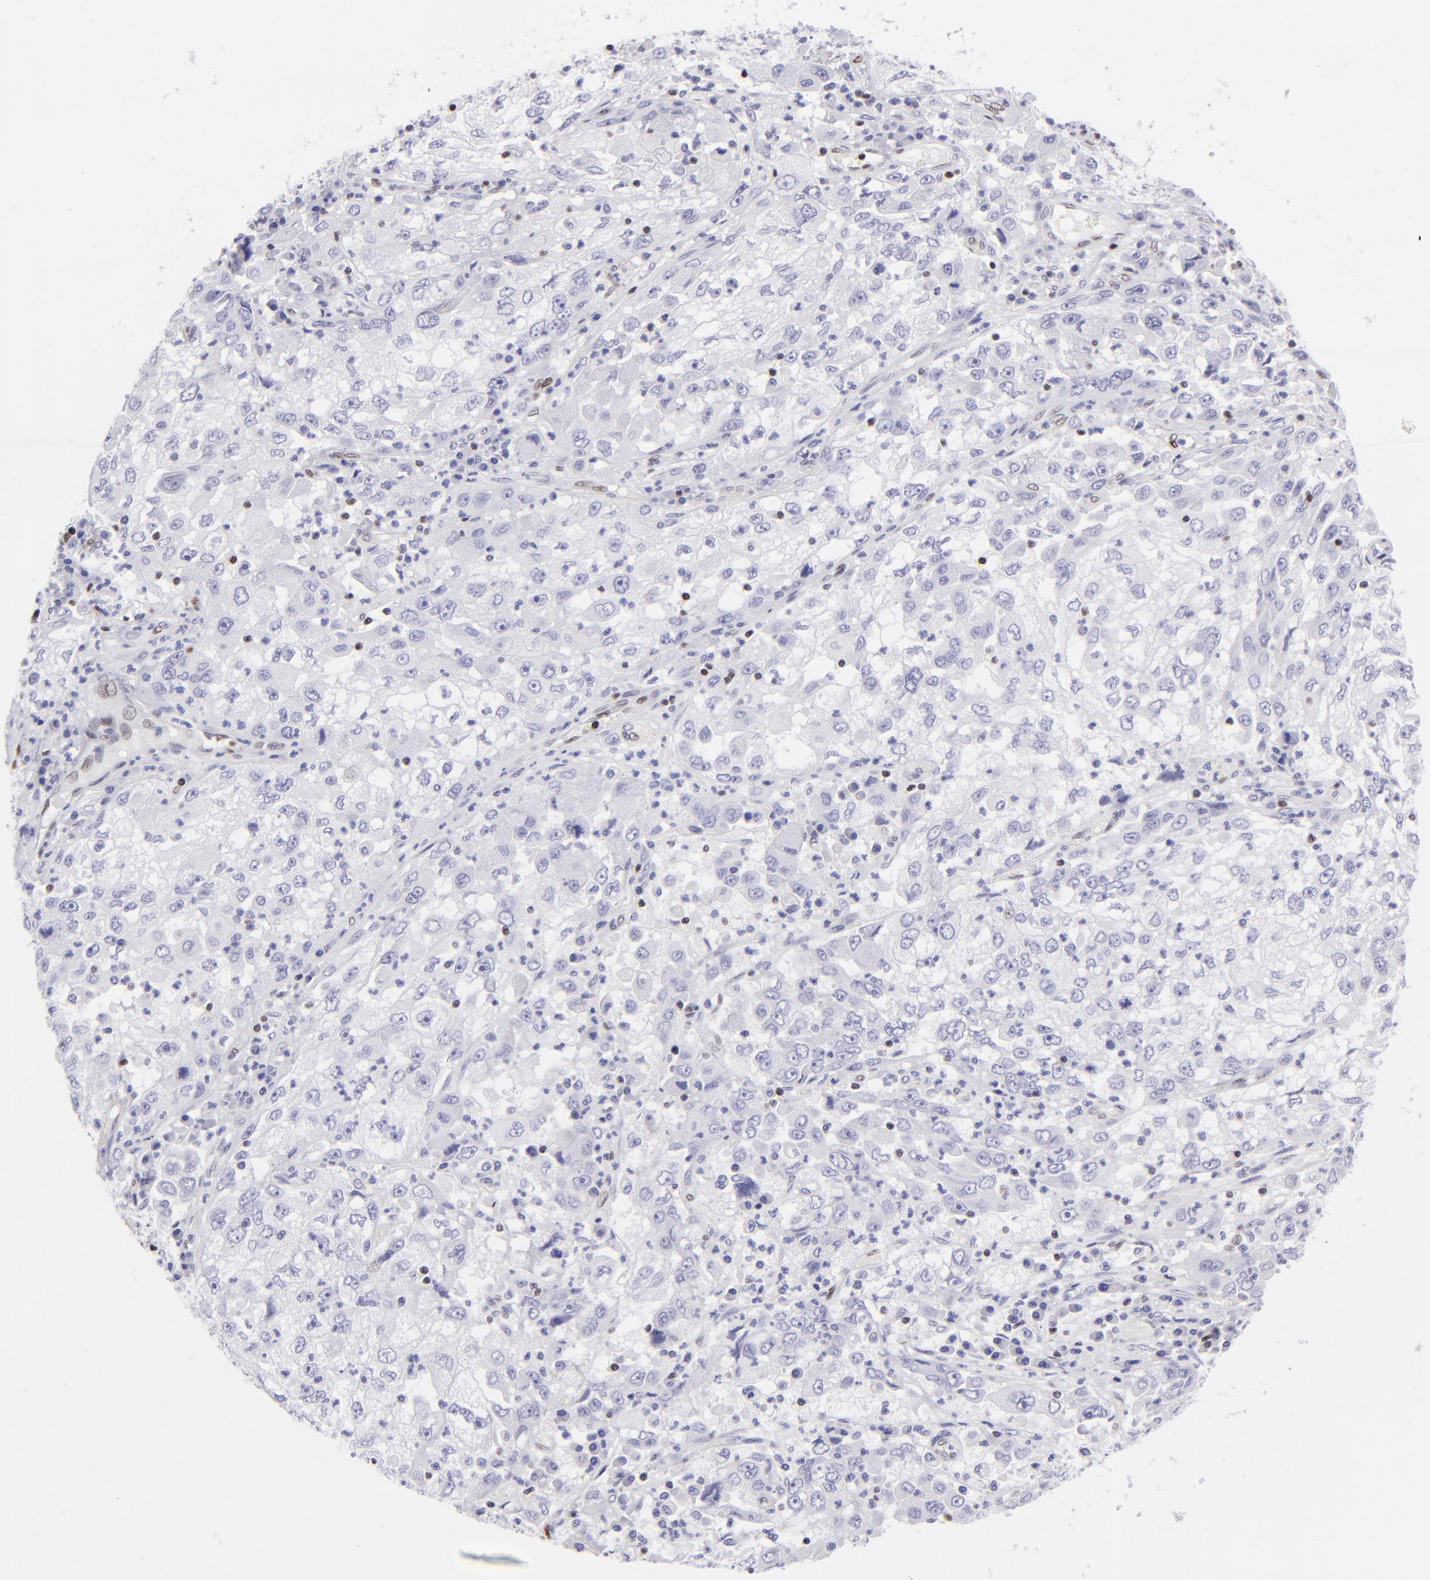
{"staining": {"intensity": "negative", "quantity": "none", "location": "none"}, "tissue": "cervical cancer", "cell_type": "Tumor cells", "image_type": "cancer", "snomed": [{"axis": "morphology", "description": "Squamous cell carcinoma, NOS"}, {"axis": "topography", "description": "Cervix"}], "caption": "A micrograph of human cervical squamous cell carcinoma is negative for staining in tumor cells.", "gene": "ETS1", "patient": {"sex": "female", "age": 36}}